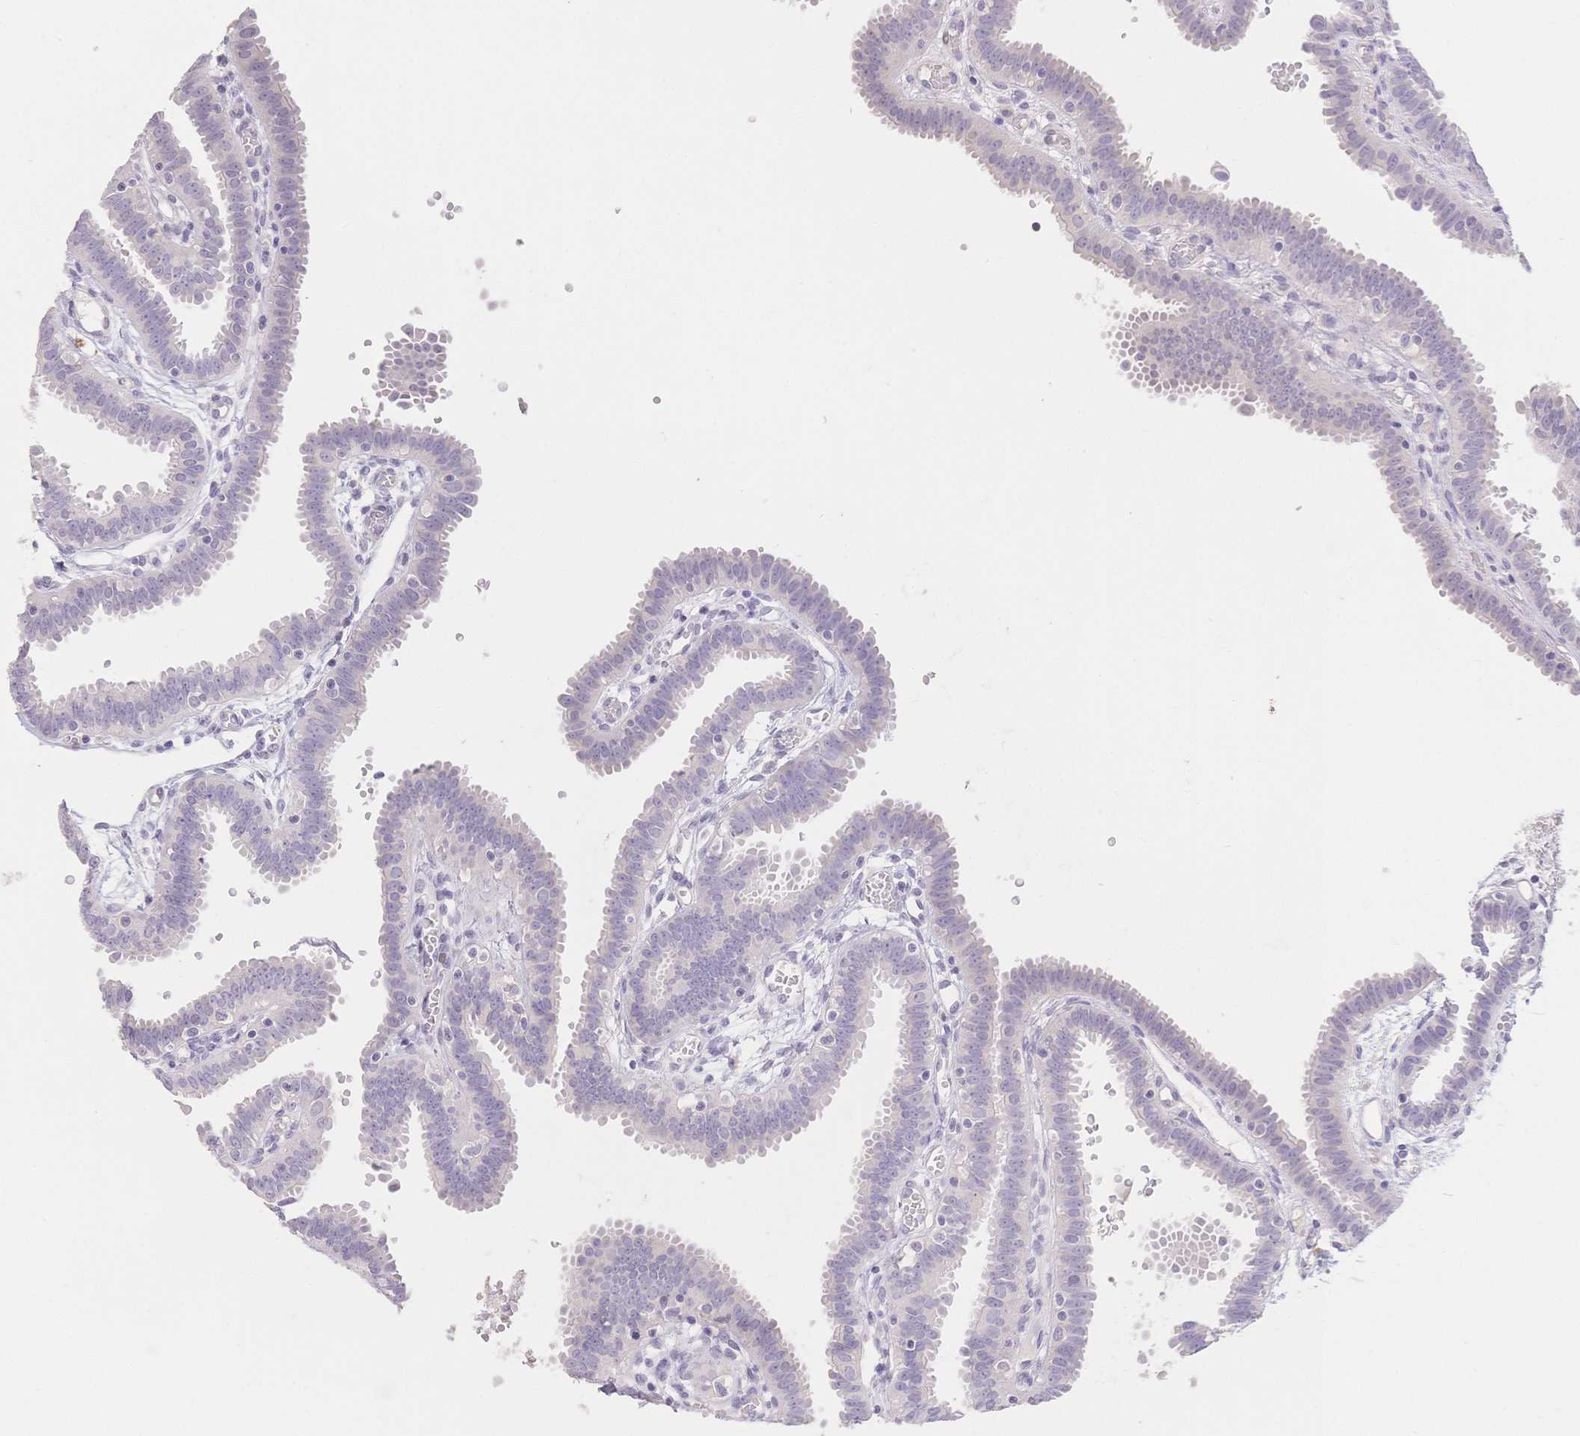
{"staining": {"intensity": "negative", "quantity": "none", "location": "none"}, "tissue": "fallopian tube", "cell_type": "Glandular cells", "image_type": "normal", "snomed": [{"axis": "morphology", "description": "Normal tissue, NOS"}, {"axis": "topography", "description": "Fallopian tube"}], "caption": "The histopathology image displays no significant staining in glandular cells of fallopian tube. The staining was performed using DAB (3,3'-diaminobenzidine) to visualize the protein expression in brown, while the nuclei were stained in blue with hematoxylin (Magnification: 20x).", "gene": "SUV39H2", "patient": {"sex": "female", "age": 37}}